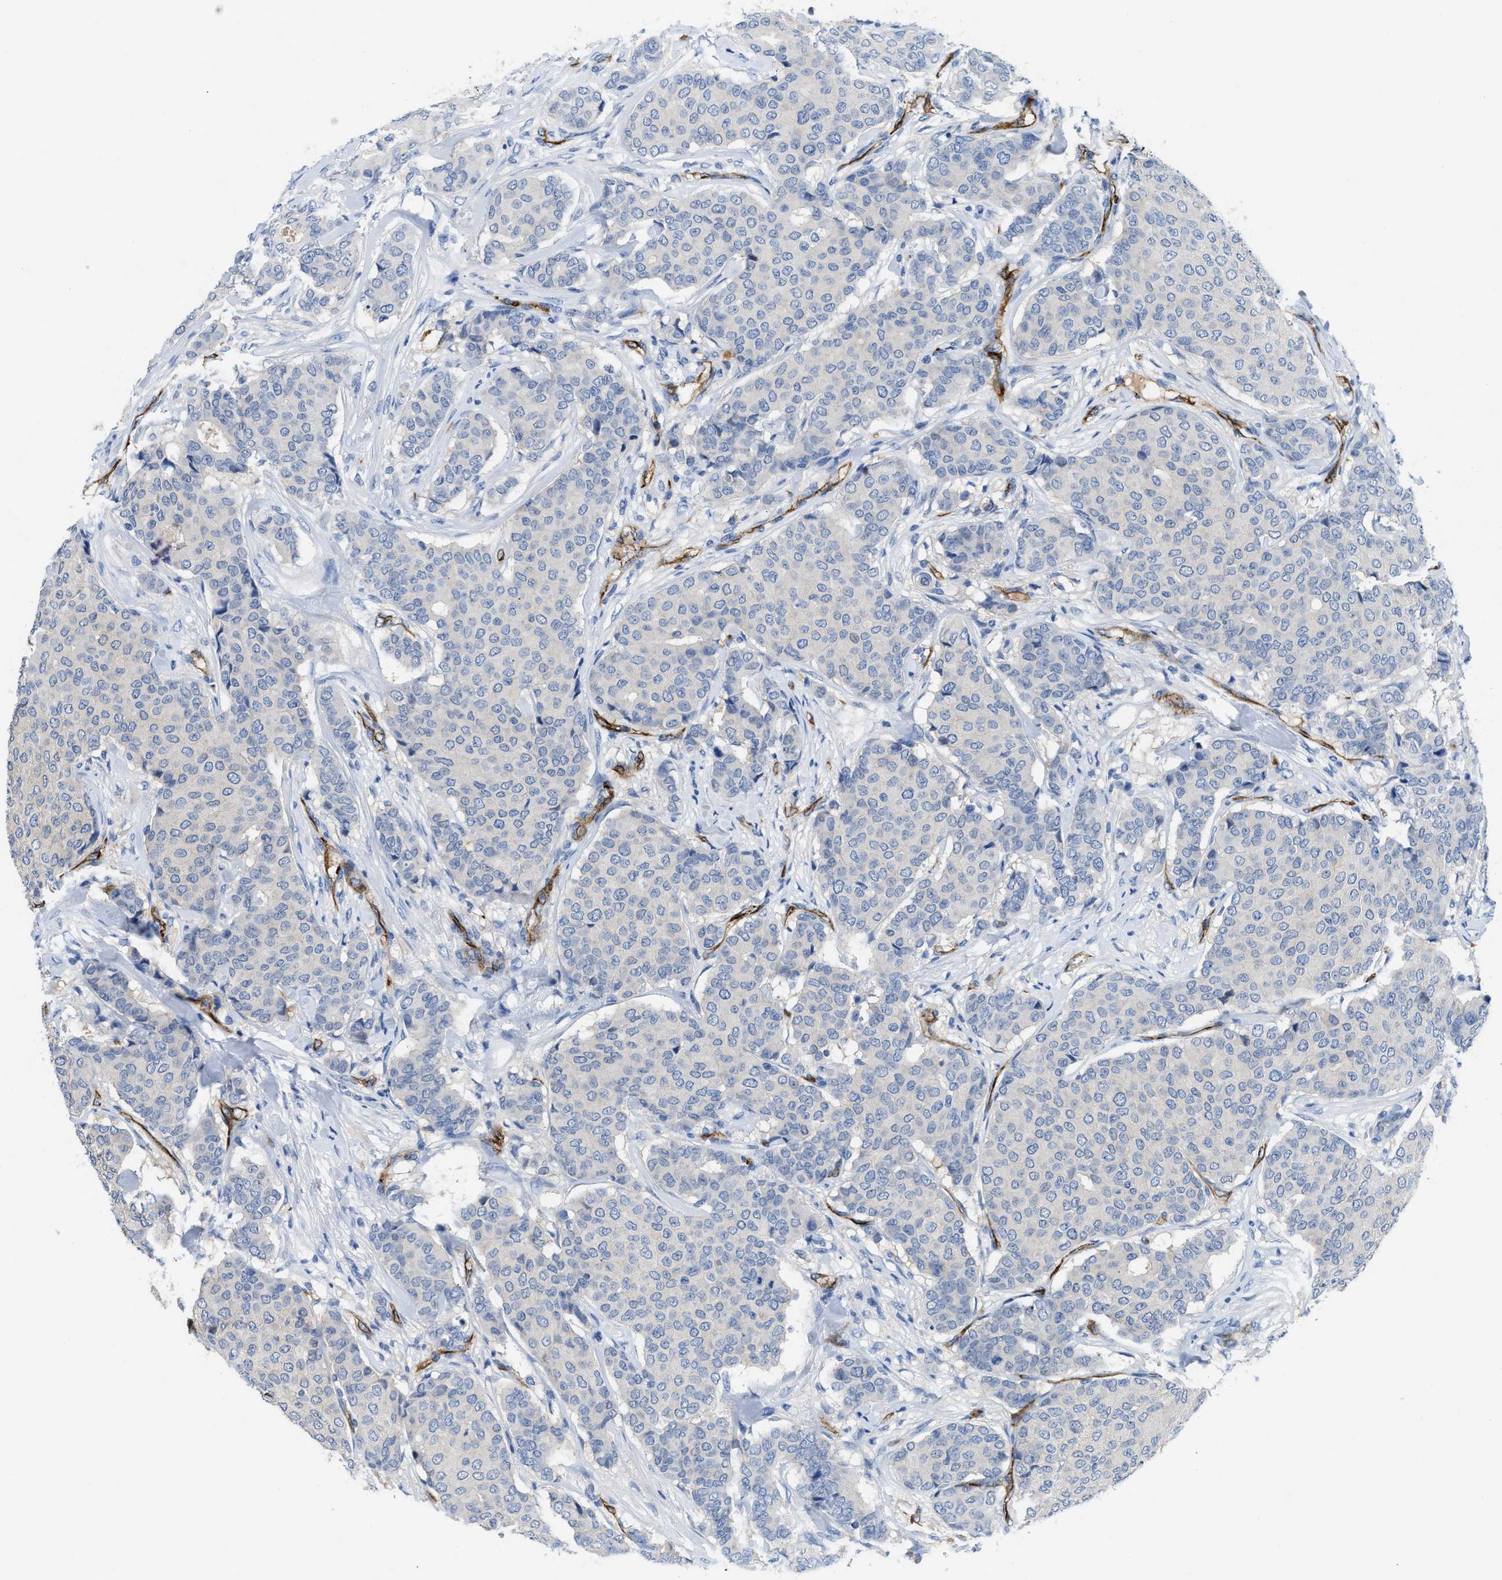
{"staining": {"intensity": "negative", "quantity": "none", "location": "none"}, "tissue": "breast cancer", "cell_type": "Tumor cells", "image_type": "cancer", "snomed": [{"axis": "morphology", "description": "Duct carcinoma"}, {"axis": "topography", "description": "Breast"}], "caption": "There is no significant expression in tumor cells of breast cancer.", "gene": "SPEG", "patient": {"sex": "female", "age": 75}}